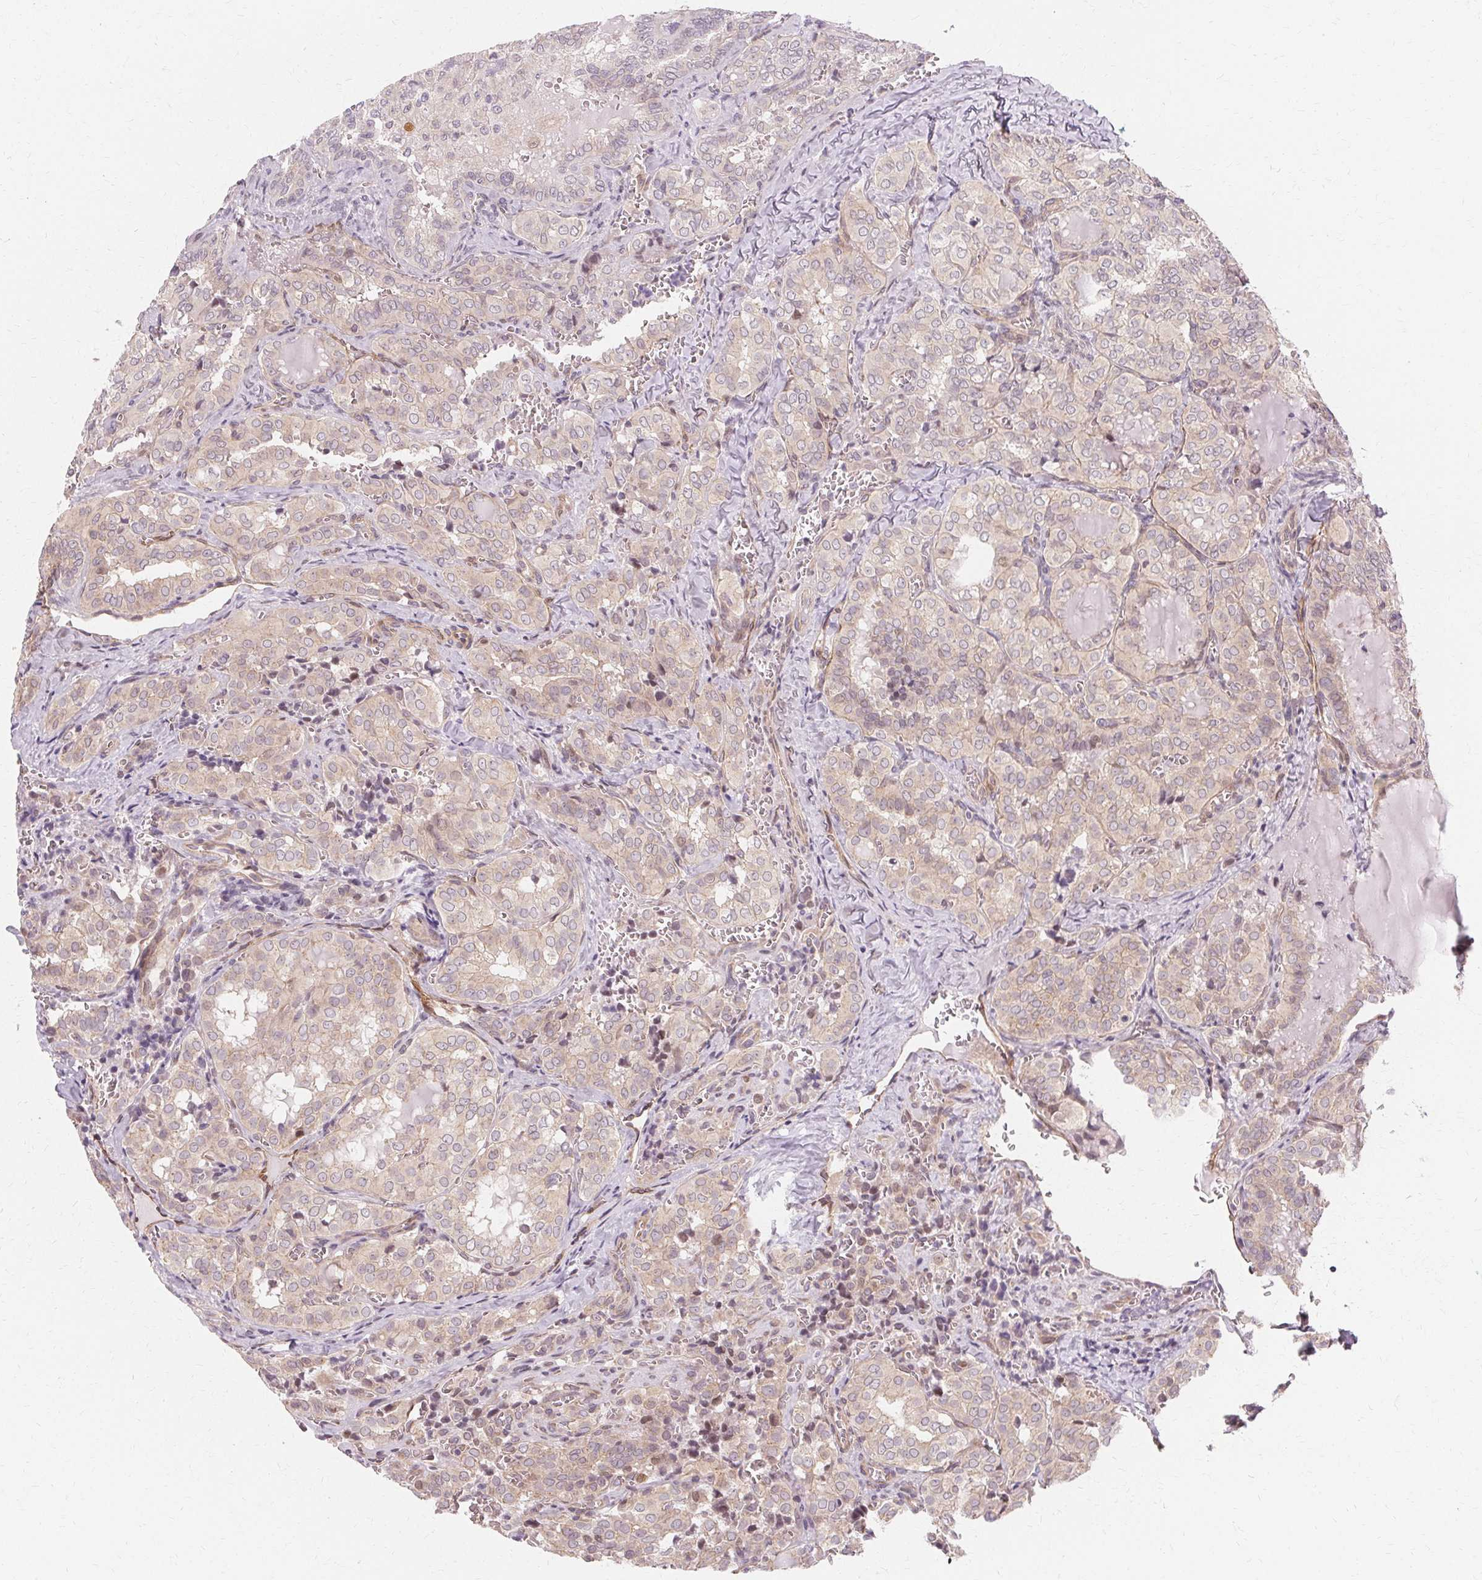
{"staining": {"intensity": "negative", "quantity": "none", "location": "none"}, "tissue": "thyroid cancer", "cell_type": "Tumor cells", "image_type": "cancer", "snomed": [{"axis": "morphology", "description": "Papillary adenocarcinoma, NOS"}, {"axis": "topography", "description": "Thyroid gland"}], "caption": "A high-resolution histopathology image shows immunohistochemistry (IHC) staining of thyroid papillary adenocarcinoma, which displays no significant staining in tumor cells.", "gene": "USP8", "patient": {"sex": "female", "age": 41}}